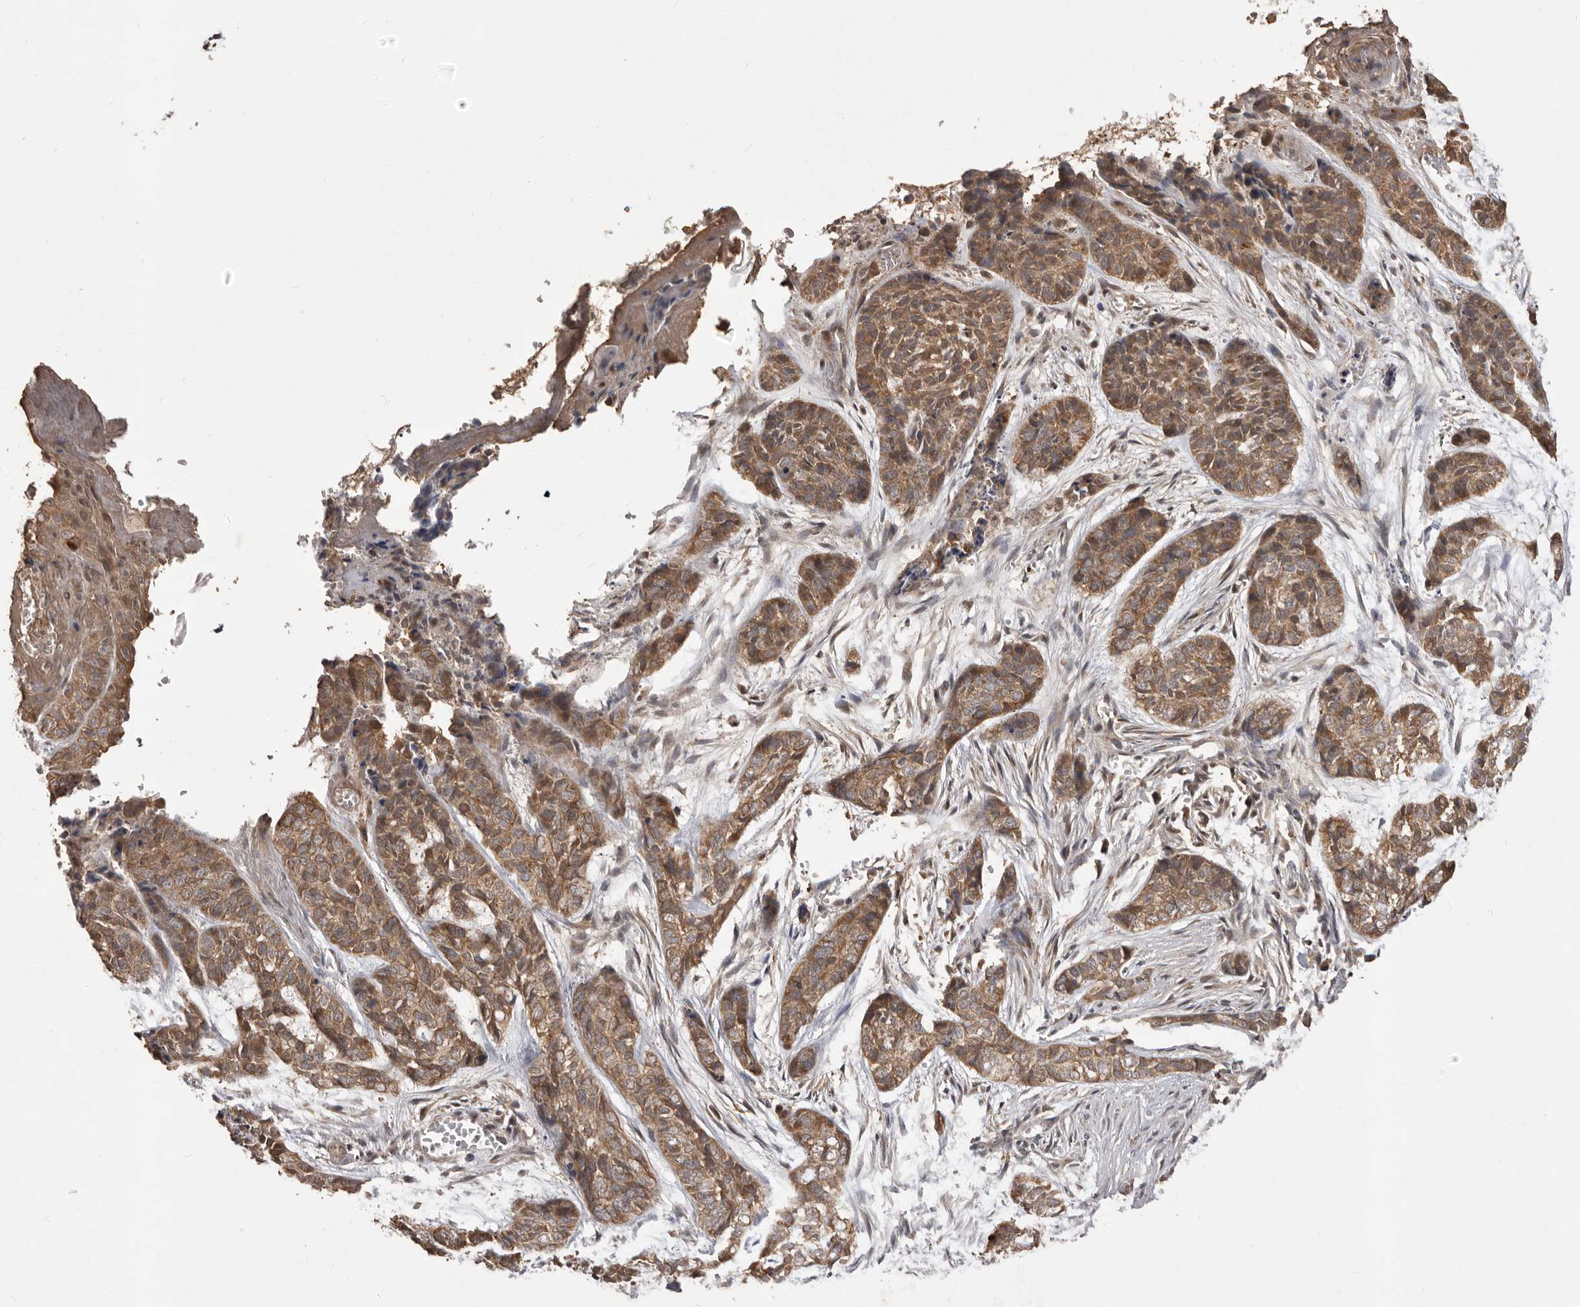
{"staining": {"intensity": "moderate", "quantity": ">75%", "location": "cytoplasmic/membranous"}, "tissue": "skin cancer", "cell_type": "Tumor cells", "image_type": "cancer", "snomed": [{"axis": "morphology", "description": "Basal cell carcinoma"}, {"axis": "topography", "description": "Skin"}], "caption": "High-magnification brightfield microscopy of basal cell carcinoma (skin) stained with DAB (brown) and counterstained with hematoxylin (blue). tumor cells exhibit moderate cytoplasmic/membranous positivity is present in about>75% of cells.", "gene": "SLC22A3", "patient": {"sex": "female", "age": 64}}